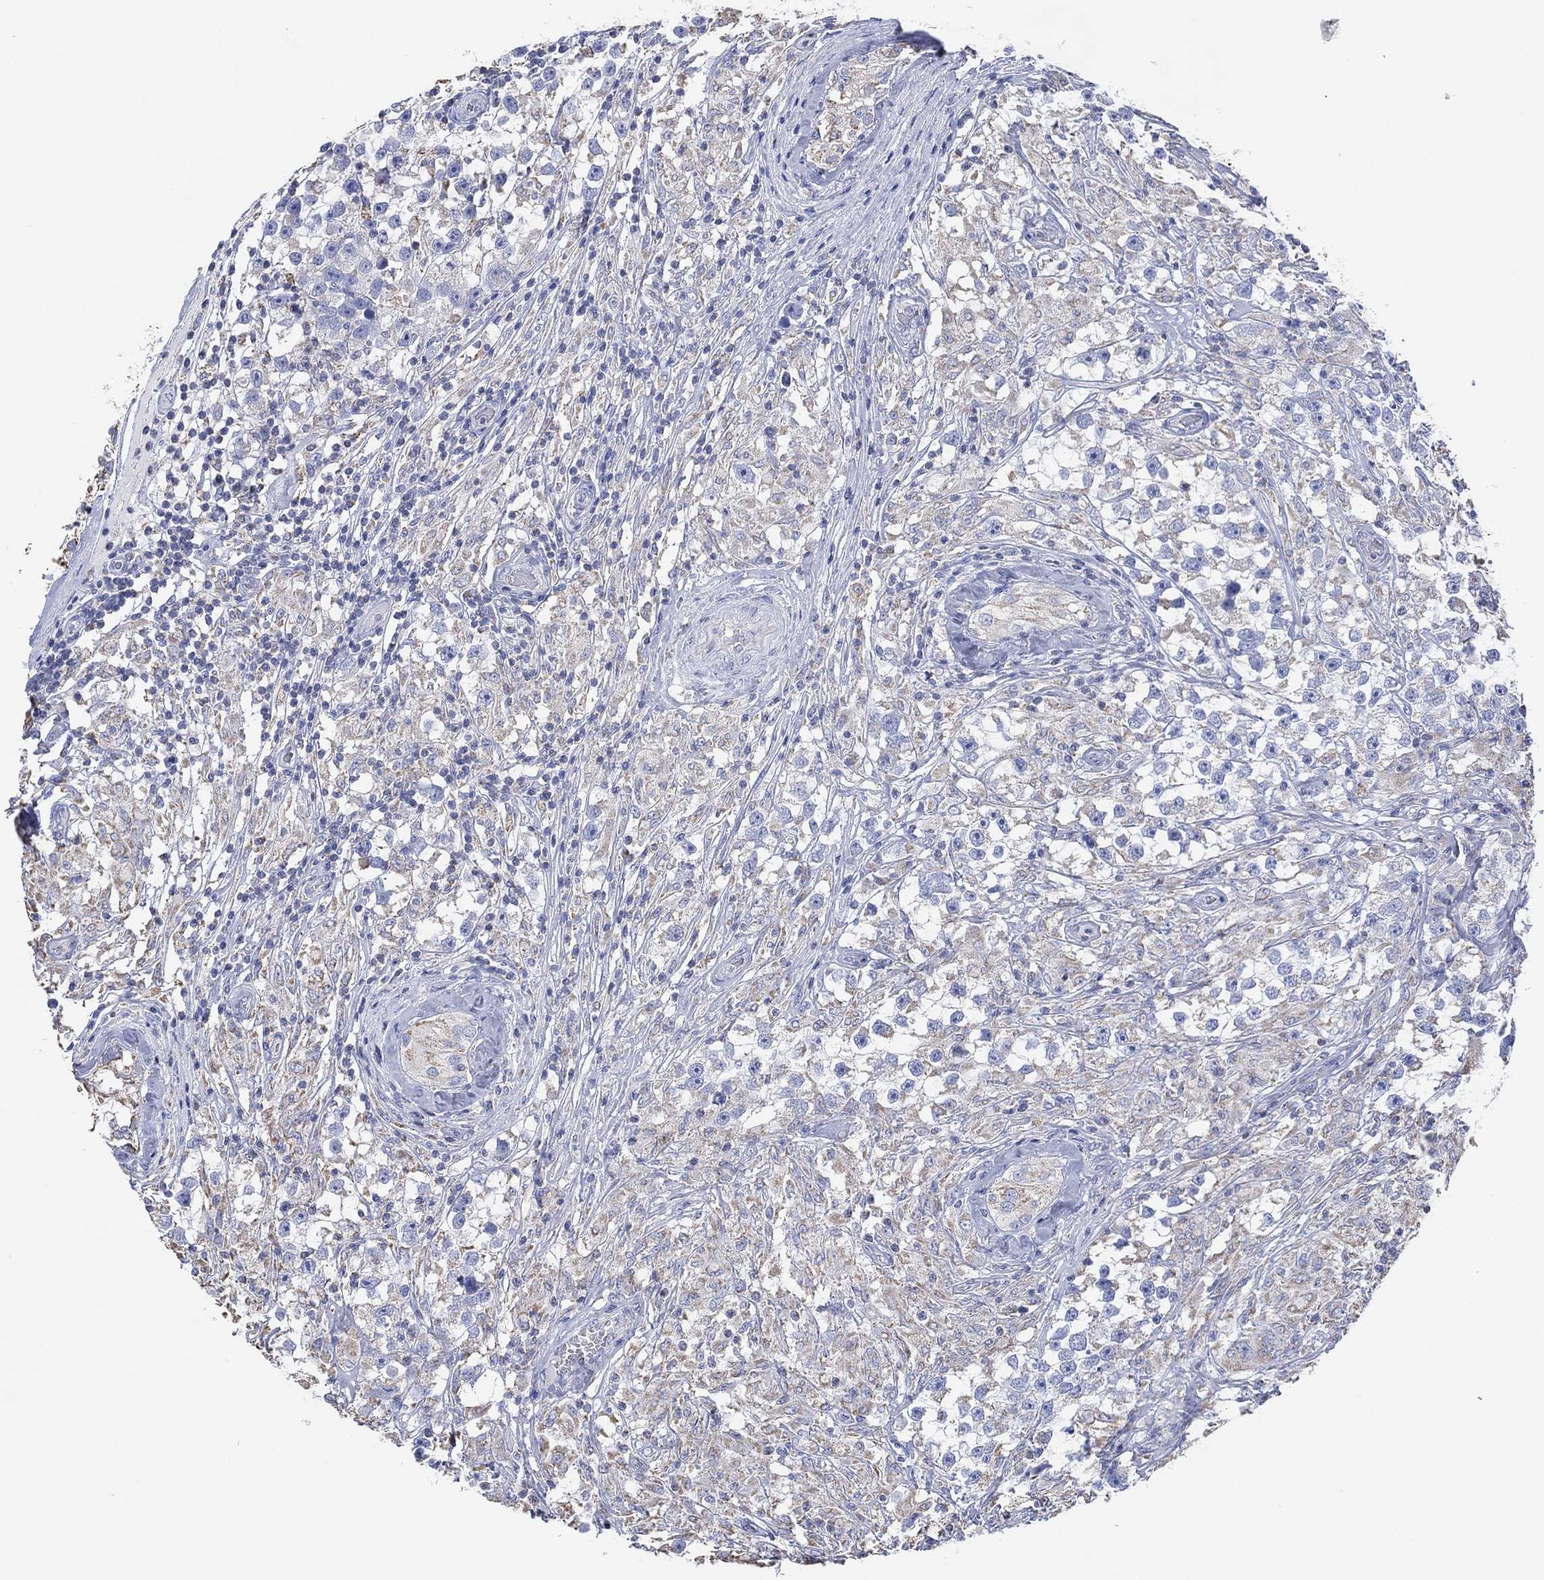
{"staining": {"intensity": "negative", "quantity": "none", "location": "none"}, "tissue": "testis cancer", "cell_type": "Tumor cells", "image_type": "cancer", "snomed": [{"axis": "morphology", "description": "Seminoma, NOS"}, {"axis": "topography", "description": "Testis"}], "caption": "An immunohistochemistry (IHC) histopathology image of seminoma (testis) is shown. There is no staining in tumor cells of seminoma (testis). (Brightfield microscopy of DAB immunohistochemistry at high magnification).", "gene": "CFTR", "patient": {"sex": "male", "age": 46}}